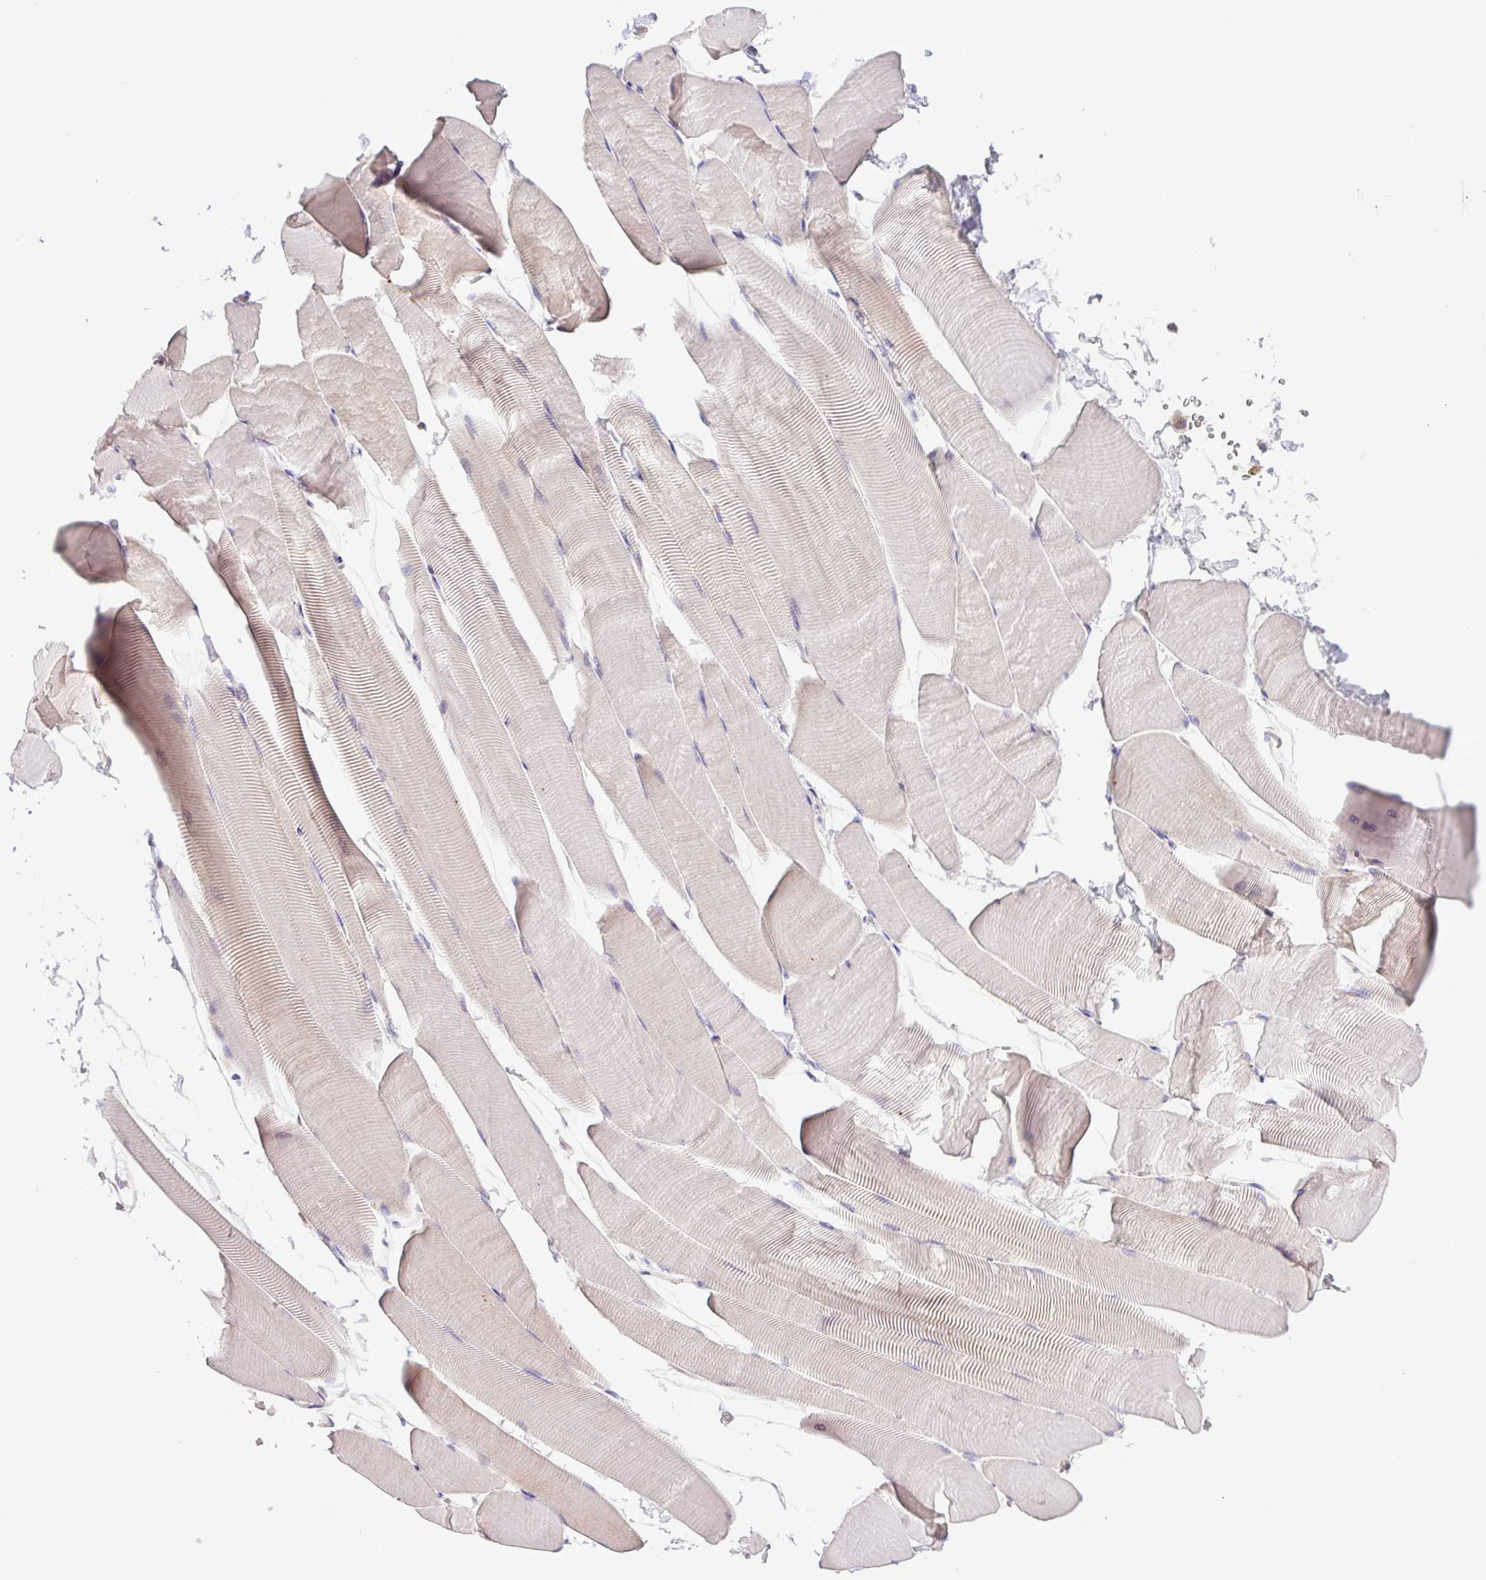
{"staining": {"intensity": "weak", "quantity": "<25%", "location": "cytoplasmic/membranous"}, "tissue": "skeletal muscle", "cell_type": "Myocytes", "image_type": "normal", "snomed": [{"axis": "morphology", "description": "Normal tissue, NOS"}, {"axis": "topography", "description": "Skeletal muscle"}], "caption": "Immunohistochemistry of benign skeletal muscle demonstrates no staining in myocytes.", "gene": "TONSL", "patient": {"sex": "male", "age": 25}}